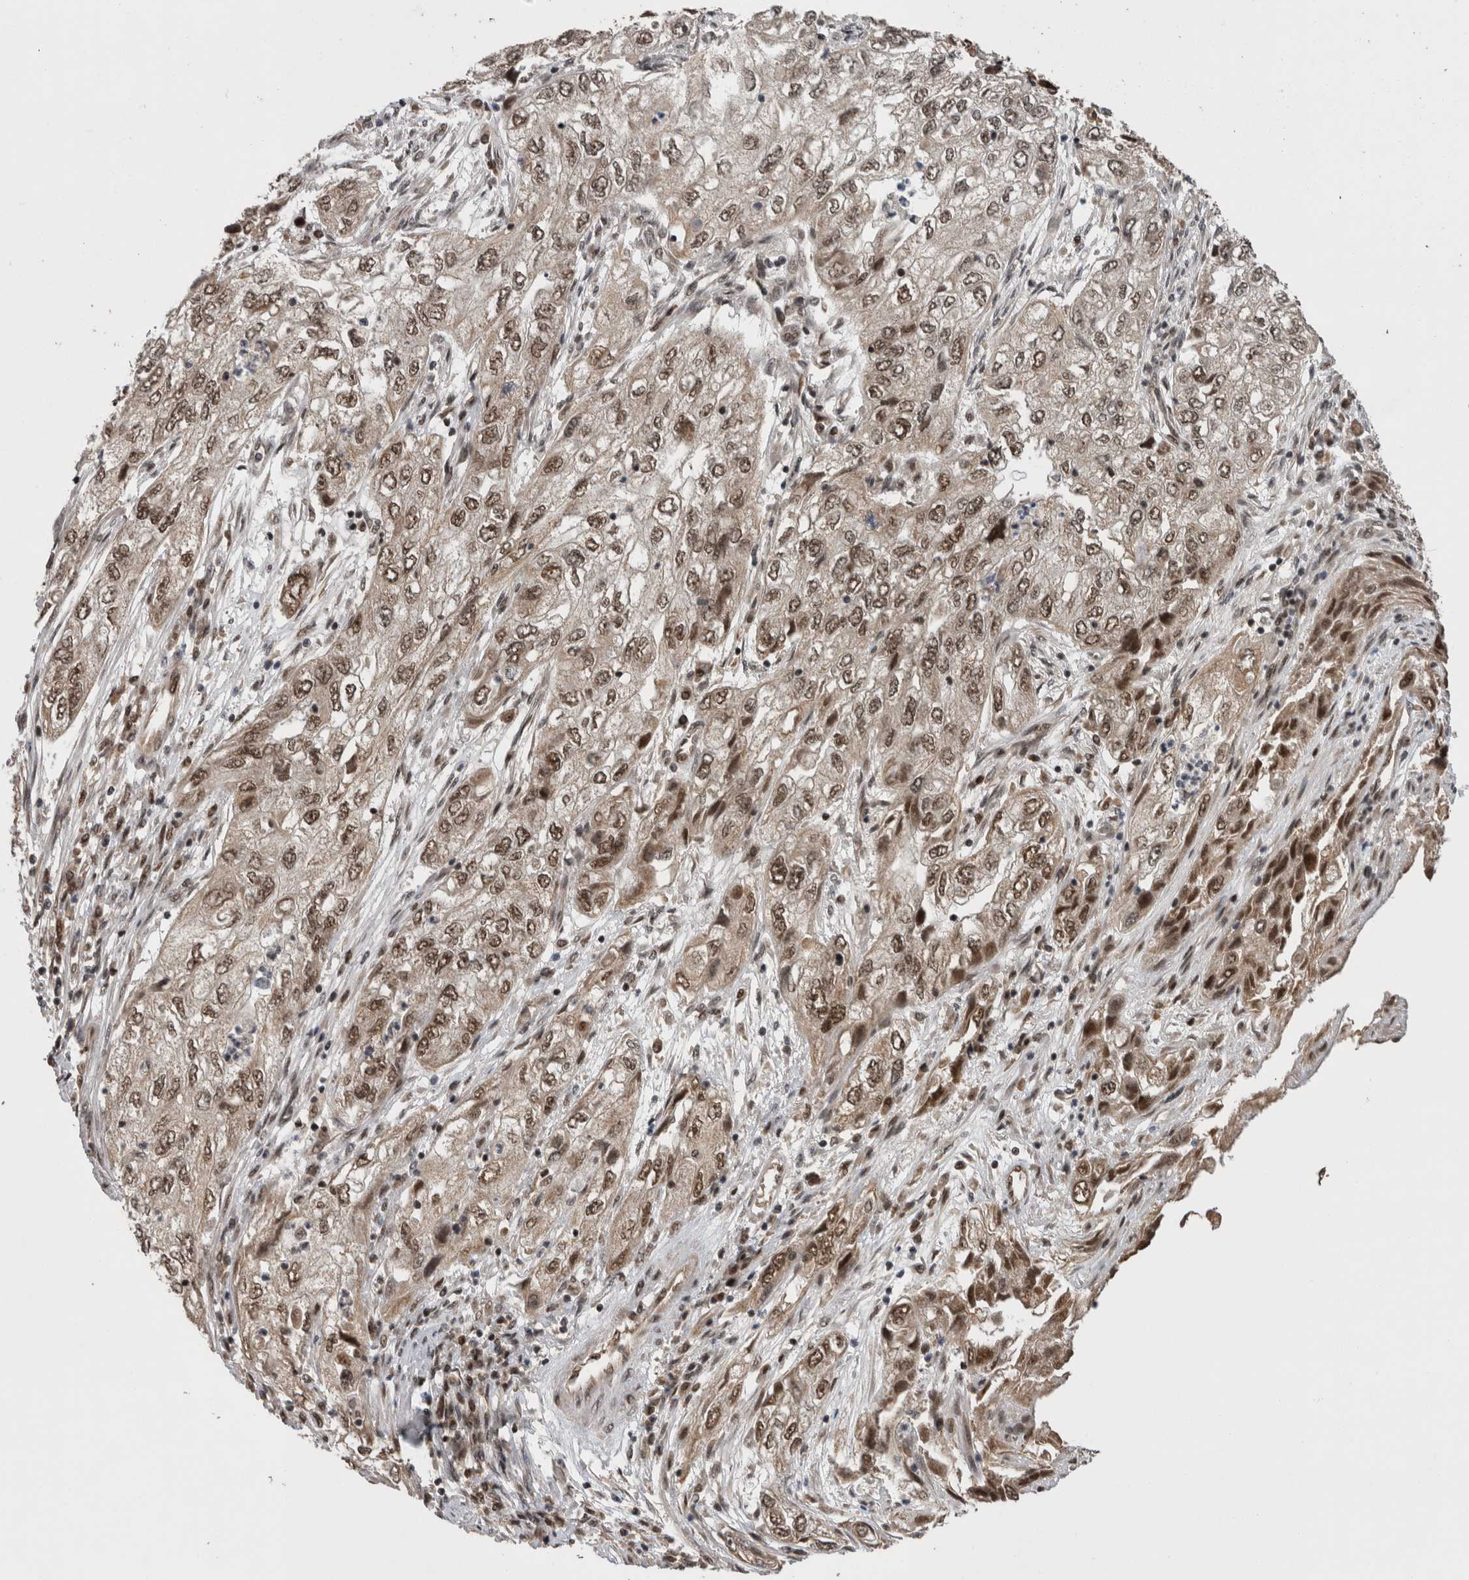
{"staining": {"intensity": "weak", "quantity": ">75%", "location": "nuclear"}, "tissue": "endometrial cancer", "cell_type": "Tumor cells", "image_type": "cancer", "snomed": [{"axis": "morphology", "description": "Adenocarcinoma, NOS"}, {"axis": "topography", "description": "Endometrium"}], "caption": "An image showing weak nuclear positivity in approximately >75% of tumor cells in endometrial cancer, as visualized by brown immunohistochemical staining.", "gene": "CPSF2", "patient": {"sex": "female", "age": 49}}